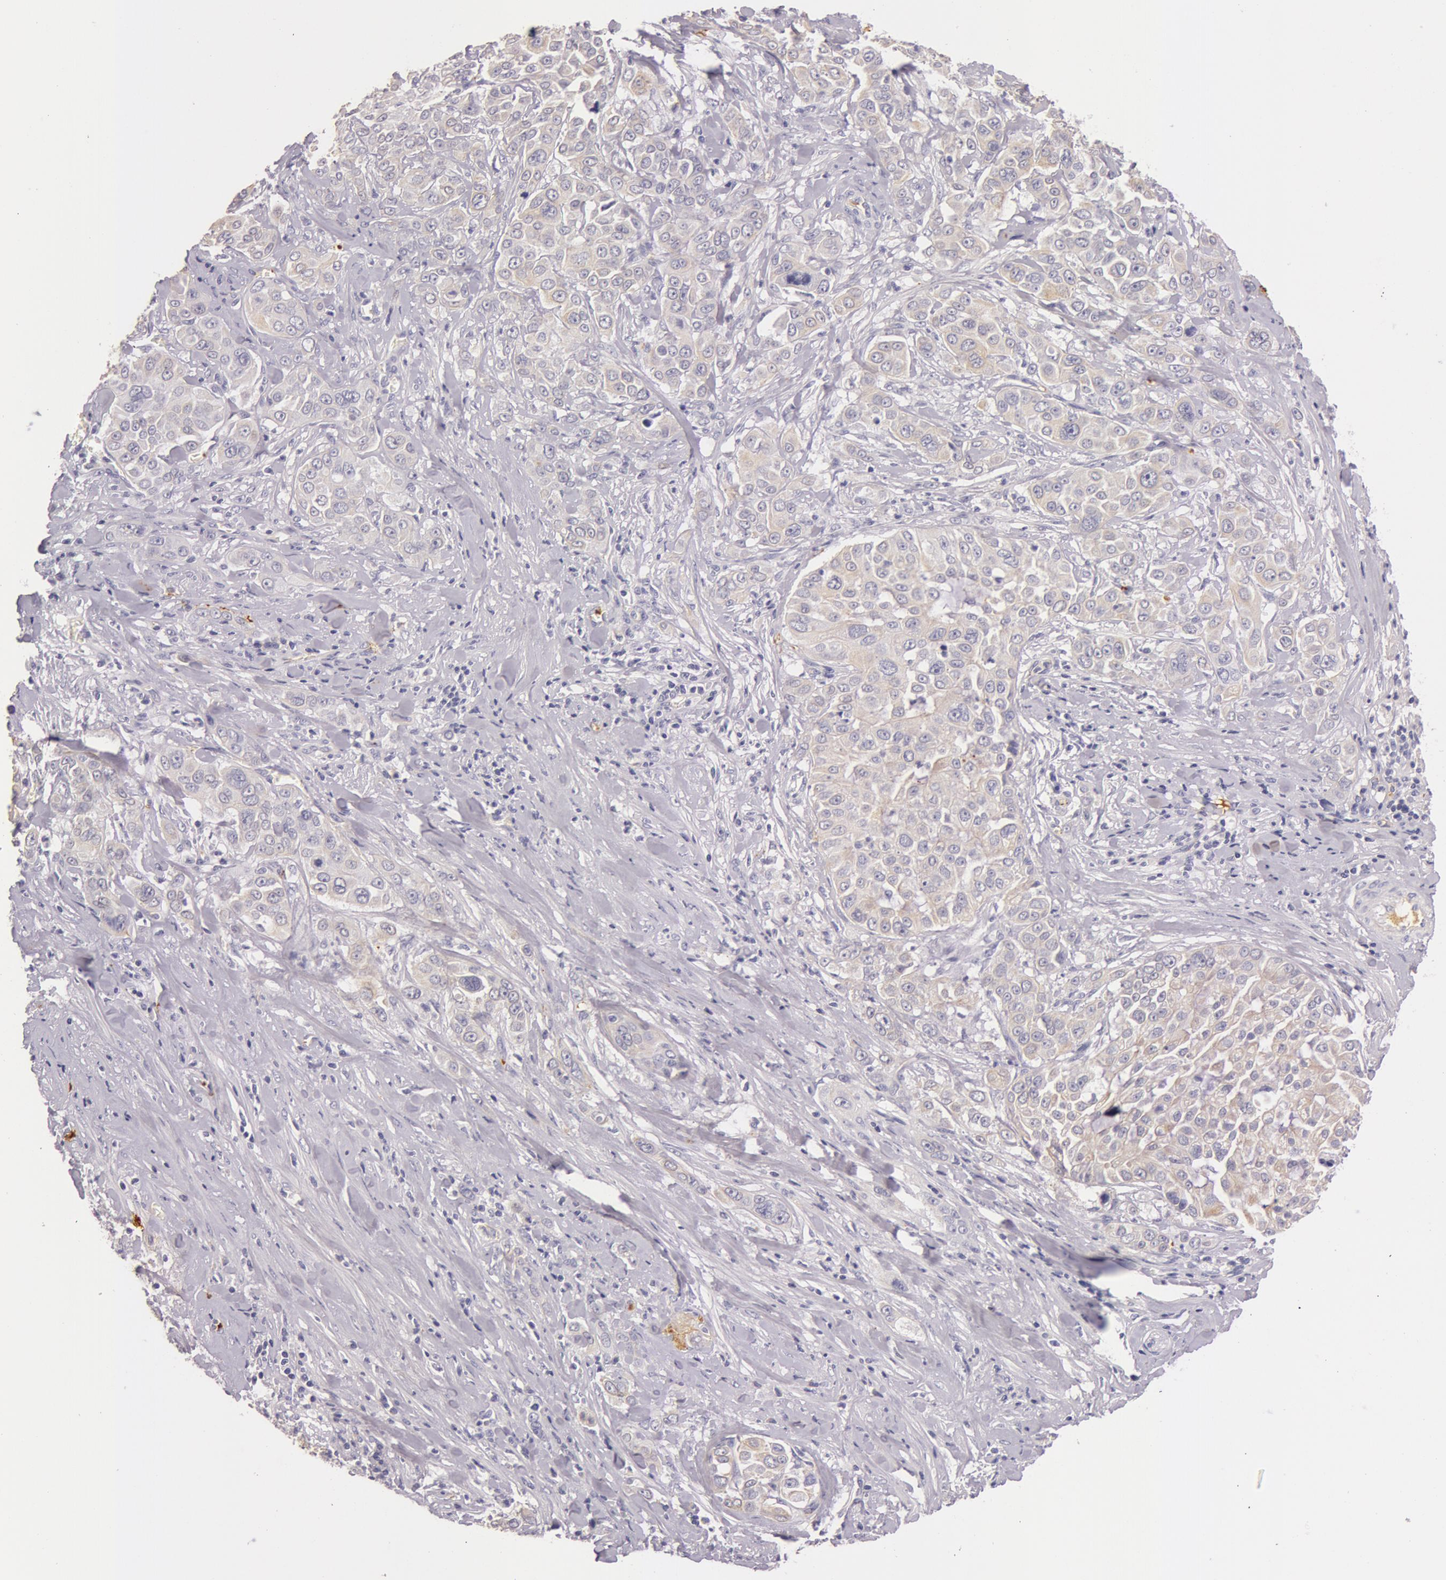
{"staining": {"intensity": "weak", "quantity": "25%-75%", "location": "cytoplasmic/membranous"}, "tissue": "pancreatic cancer", "cell_type": "Tumor cells", "image_type": "cancer", "snomed": [{"axis": "morphology", "description": "Adenocarcinoma, NOS"}, {"axis": "topography", "description": "Pancreas"}], "caption": "The histopathology image displays immunohistochemical staining of pancreatic adenocarcinoma. There is weak cytoplasmic/membranous expression is appreciated in approximately 25%-75% of tumor cells.", "gene": "C4BPA", "patient": {"sex": "female", "age": 52}}